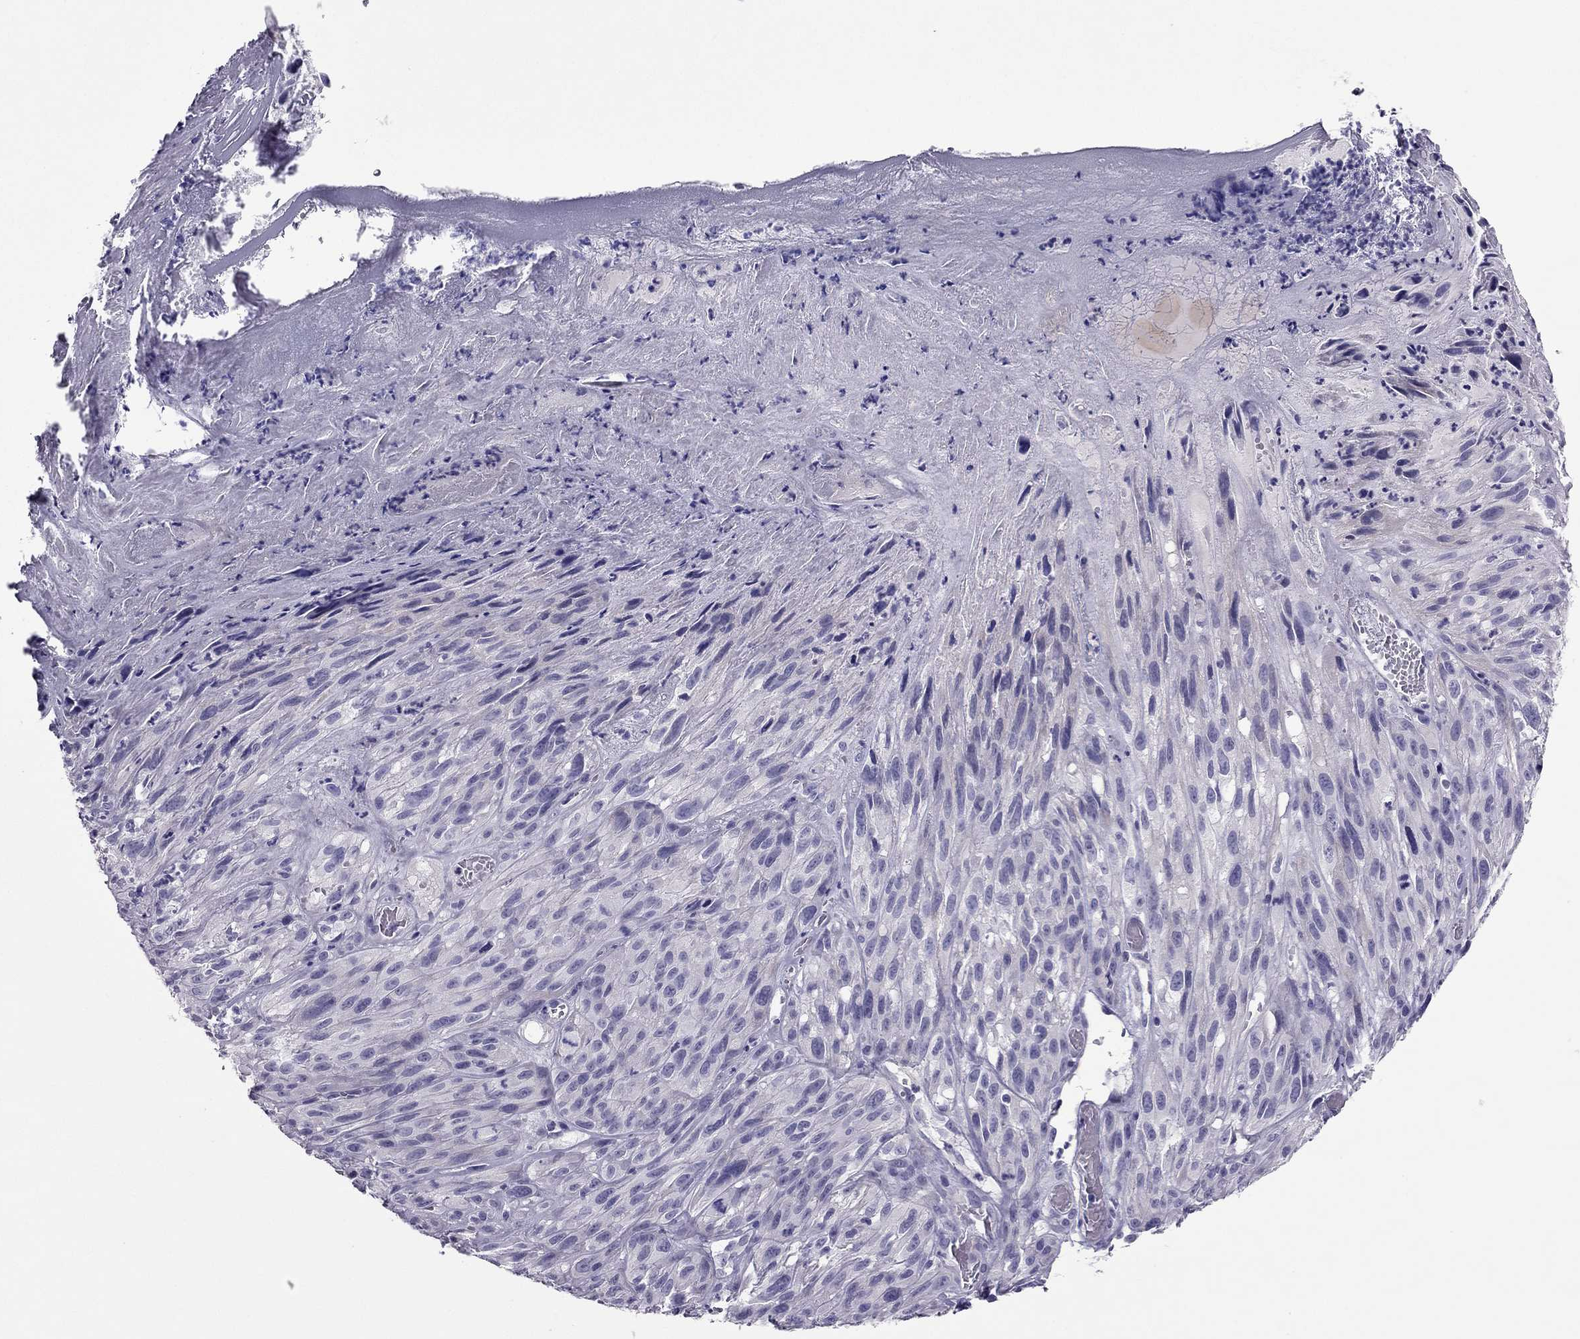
{"staining": {"intensity": "negative", "quantity": "none", "location": "none"}, "tissue": "melanoma", "cell_type": "Tumor cells", "image_type": "cancer", "snomed": [{"axis": "morphology", "description": "Malignant melanoma, NOS"}, {"axis": "topography", "description": "Skin"}], "caption": "A micrograph of human malignant melanoma is negative for staining in tumor cells. Nuclei are stained in blue.", "gene": "PDE6A", "patient": {"sex": "male", "age": 51}}